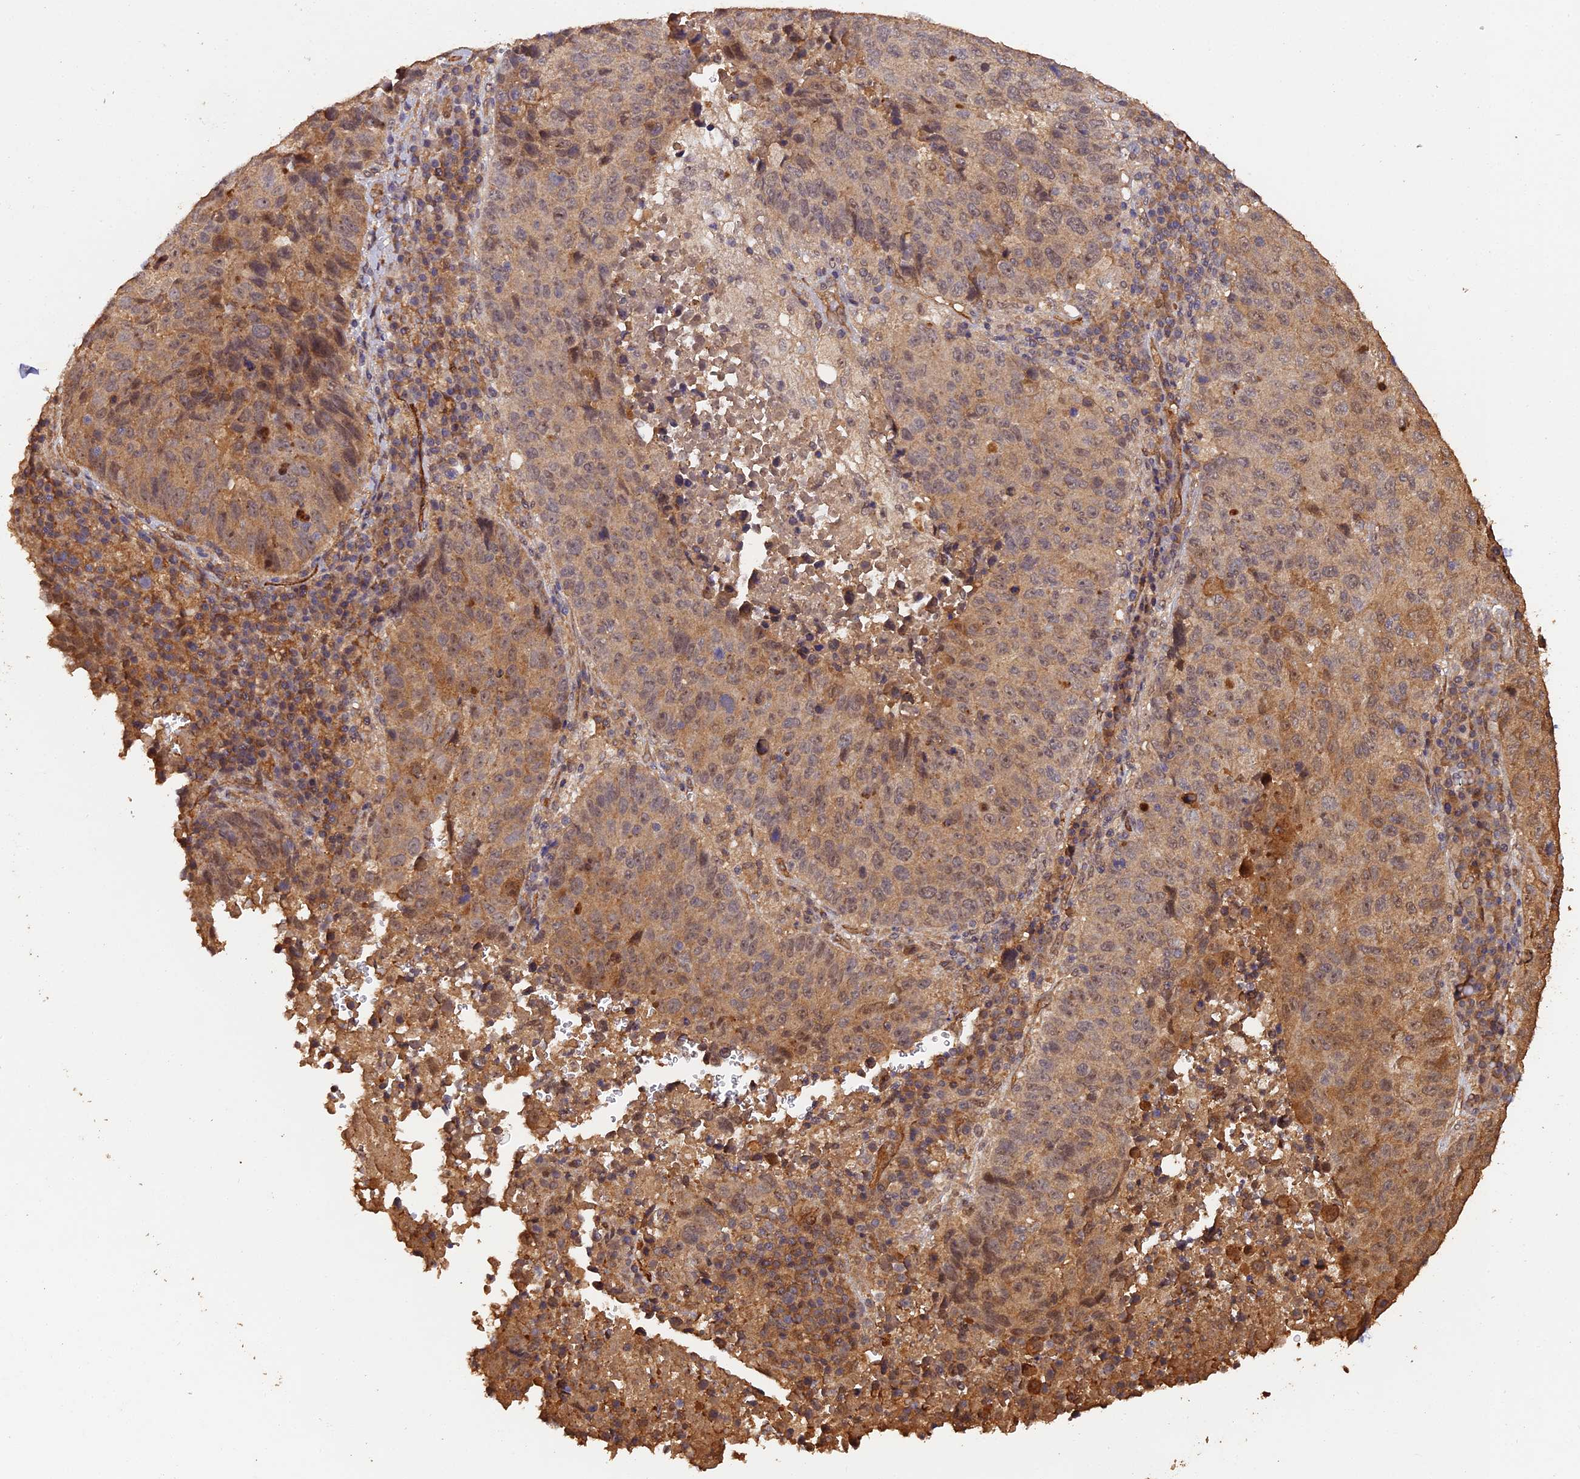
{"staining": {"intensity": "moderate", "quantity": "25%-75%", "location": "cytoplasmic/membranous,nuclear"}, "tissue": "lung cancer", "cell_type": "Tumor cells", "image_type": "cancer", "snomed": [{"axis": "morphology", "description": "Squamous cell carcinoma, NOS"}, {"axis": "topography", "description": "Lung"}], "caption": "About 25%-75% of tumor cells in human lung cancer show moderate cytoplasmic/membranous and nuclear protein expression as visualized by brown immunohistochemical staining.", "gene": "RALGAPA2", "patient": {"sex": "male", "age": 73}}